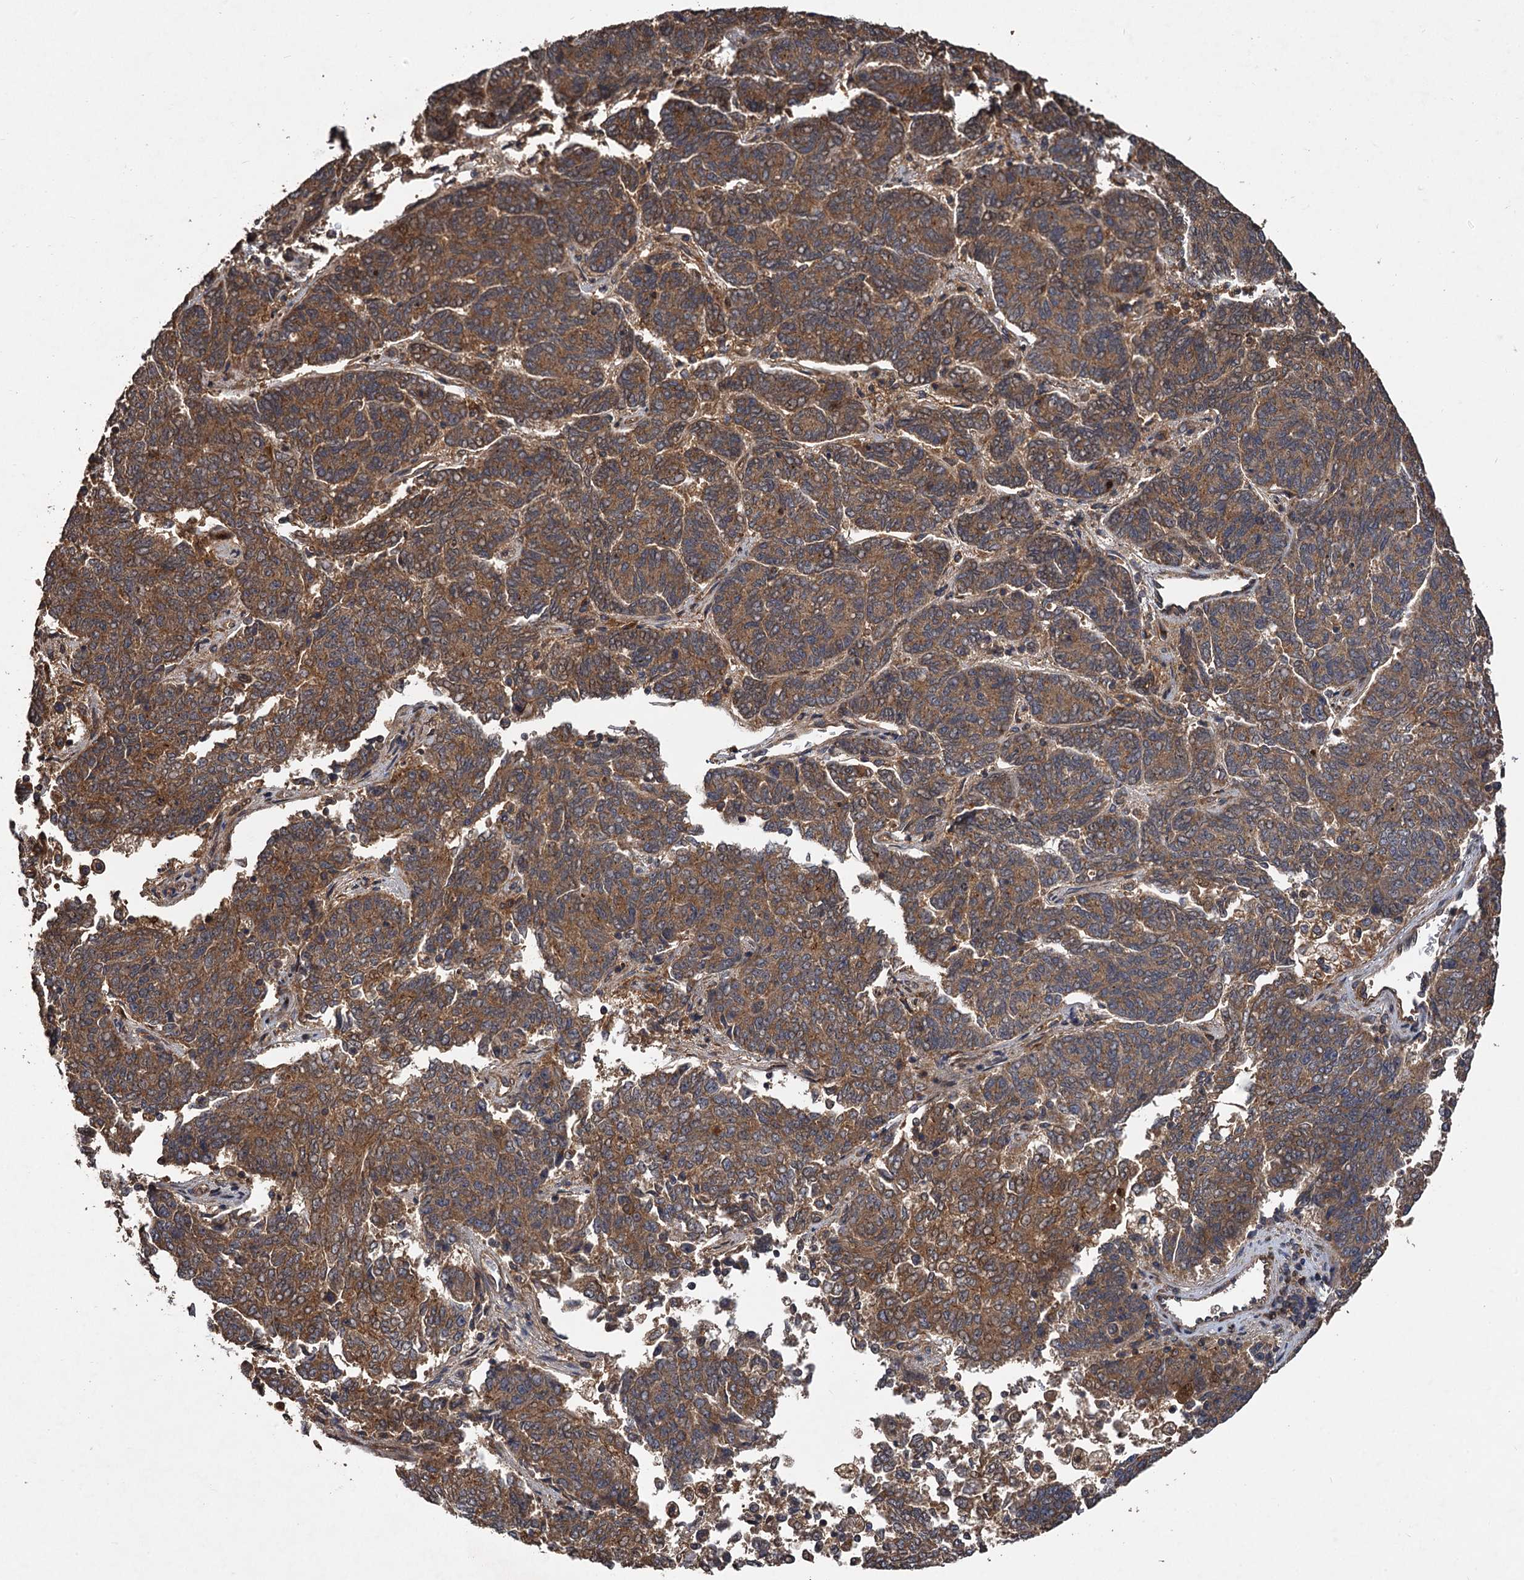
{"staining": {"intensity": "moderate", "quantity": ">75%", "location": "cytoplasmic/membranous"}, "tissue": "endometrial cancer", "cell_type": "Tumor cells", "image_type": "cancer", "snomed": [{"axis": "morphology", "description": "Adenocarcinoma, NOS"}, {"axis": "topography", "description": "Endometrium"}], "caption": "A brown stain highlights moderate cytoplasmic/membranous positivity of a protein in adenocarcinoma (endometrial) tumor cells.", "gene": "TMEM39B", "patient": {"sex": "female", "age": 80}}